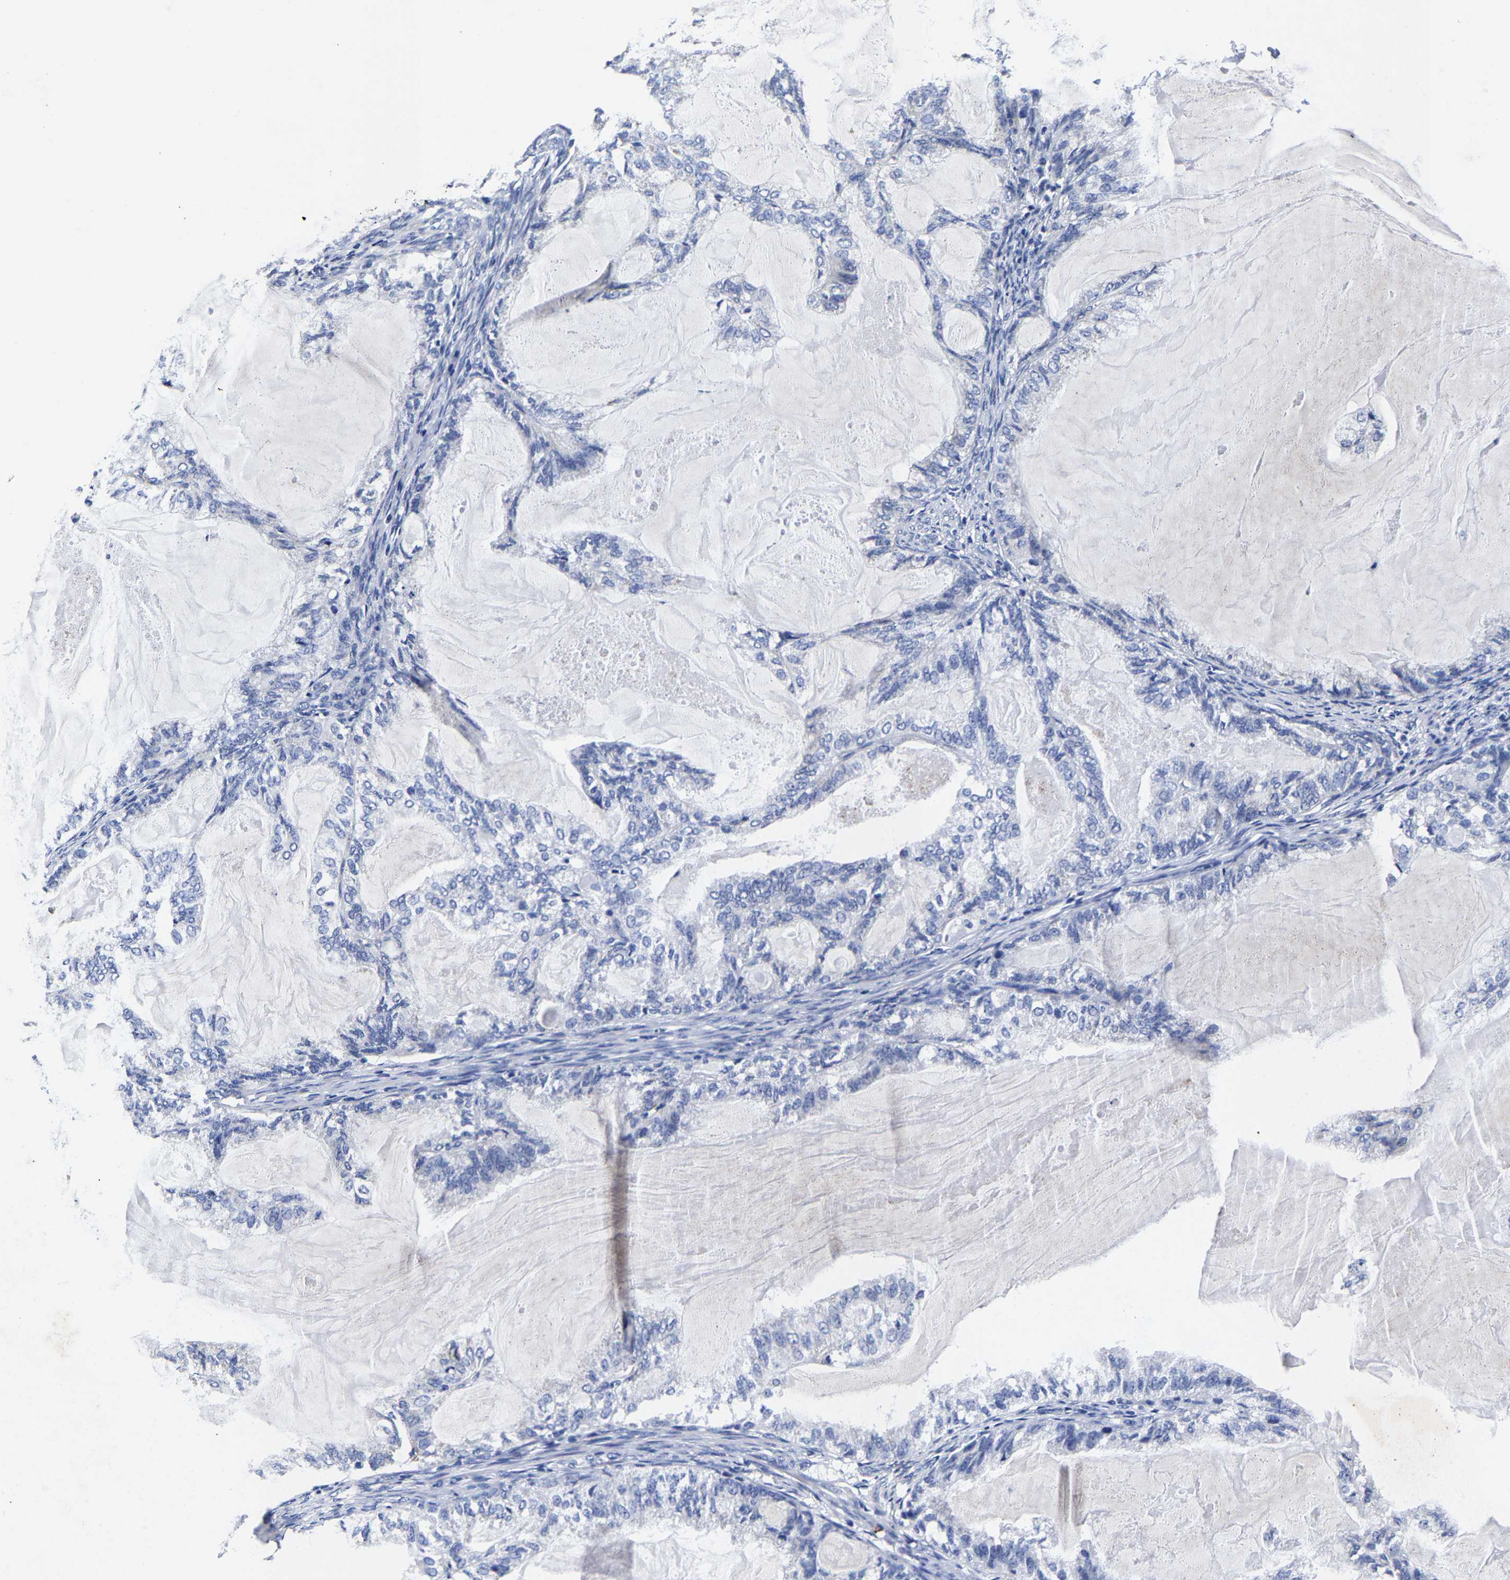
{"staining": {"intensity": "negative", "quantity": "none", "location": "none"}, "tissue": "endometrial cancer", "cell_type": "Tumor cells", "image_type": "cancer", "snomed": [{"axis": "morphology", "description": "Adenocarcinoma, NOS"}, {"axis": "topography", "description": "Endometrium"}], "caption": "There is no significant positivity in tumor cells of endometrial cancer (adenocarcinoma).", "gene": "AASS", "patient": {"sex": "female", "age": 86}}